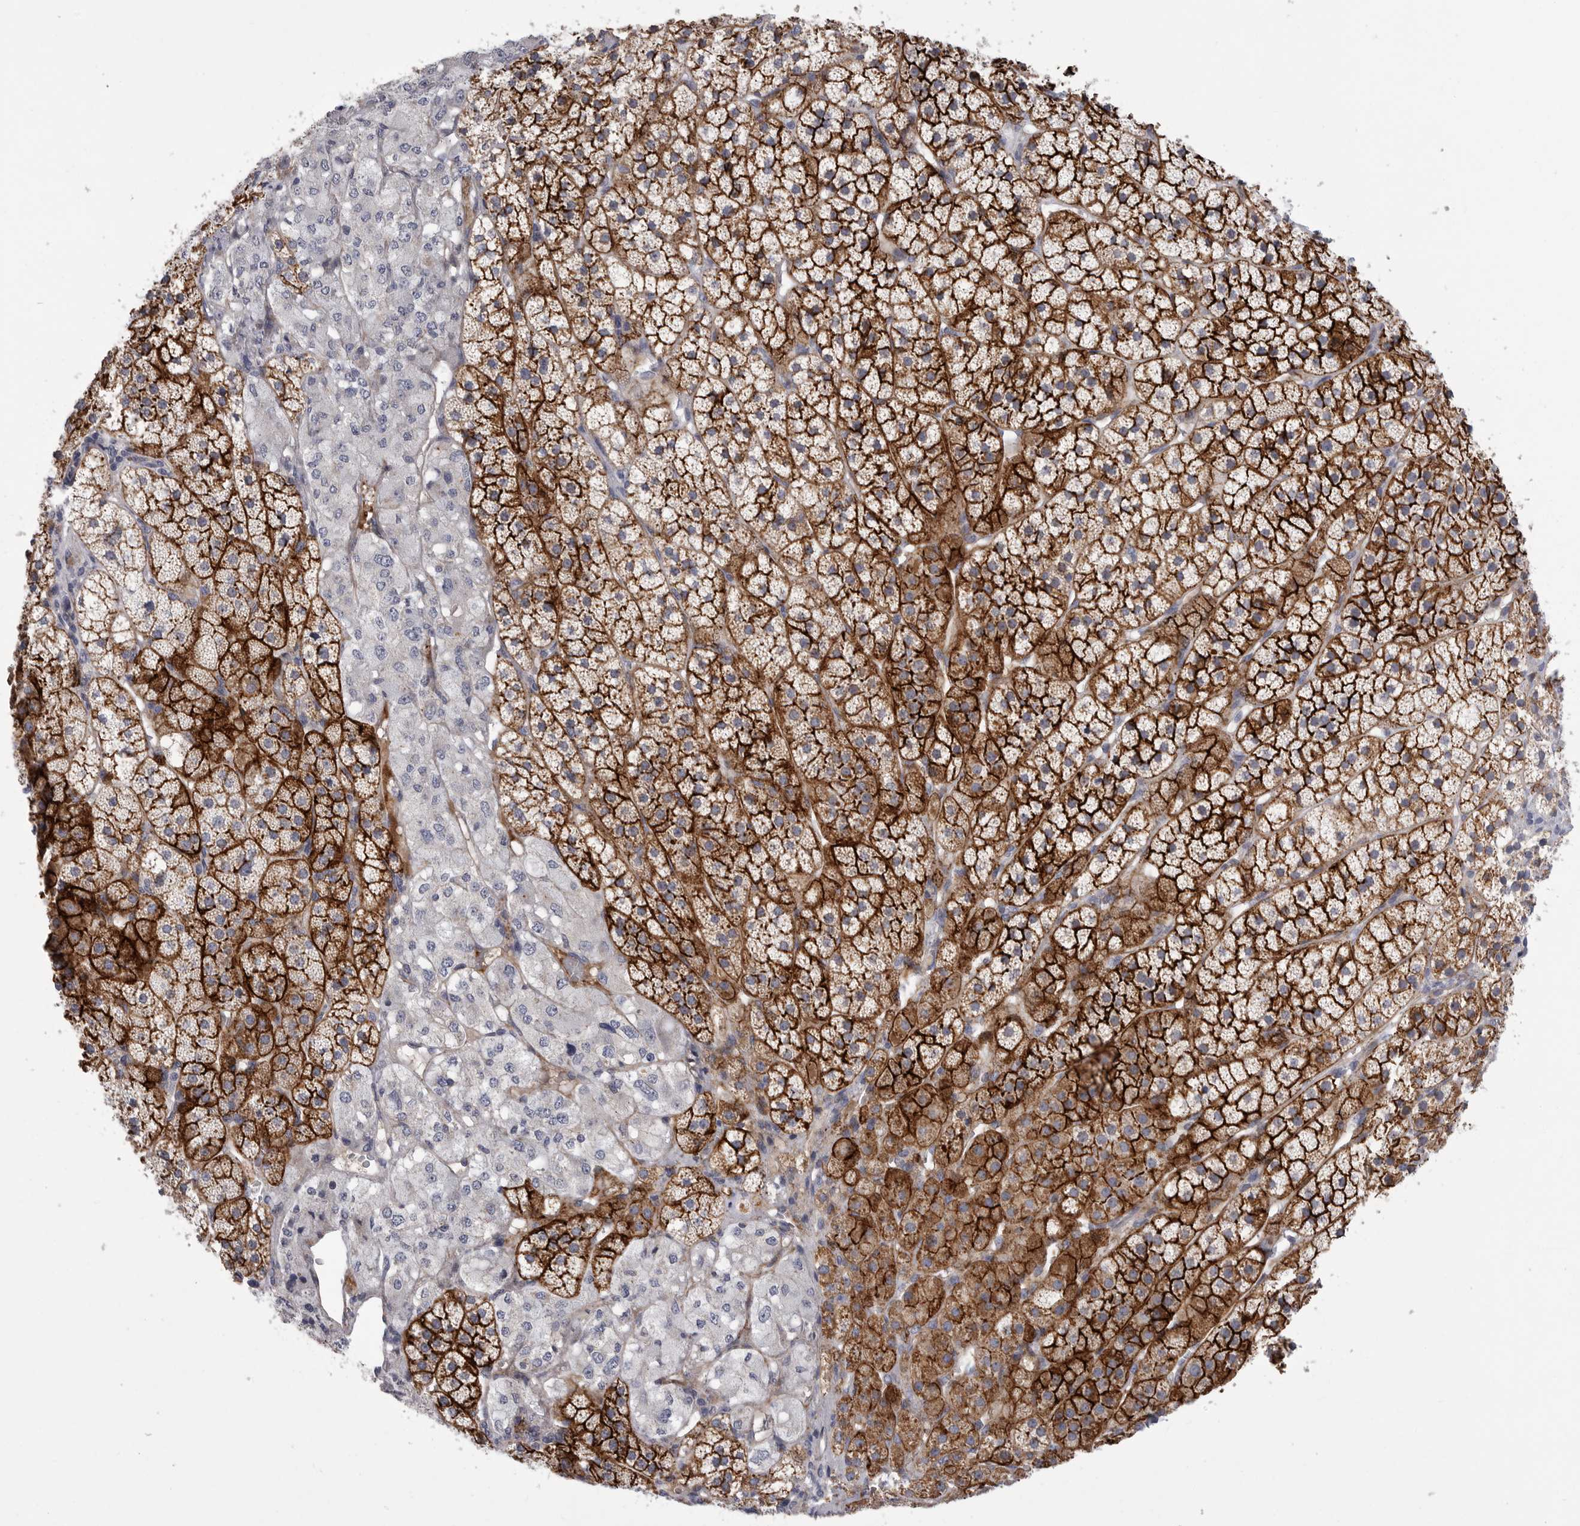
{"staining": {"intensity": "strong", "quantity": "25%-75%", "location": "cytoplasmic/membranous"}, "tissue": "adrenal gland", "cell_type": "Glandular cells", "image_type": "normal", "snomed": [{"axis": "morphology", "description": "Normal tissue, NOS"}, {"axis": "topography", "description": "Adrenal gland"}], "caption": "A high-resolution histopathology image shows immunohistochemistry (IHC) staining of normal adrenal gland, which shows strong cytoplasmic/membranous expression in about 25%-75% of glandular cells. (DAB (3,3'-diaminobenzidine) IHC, brown staining for protein, blue staining for nuclei).", "gene": "SDC3", "patient": {"sex": "female", "age": 44}}